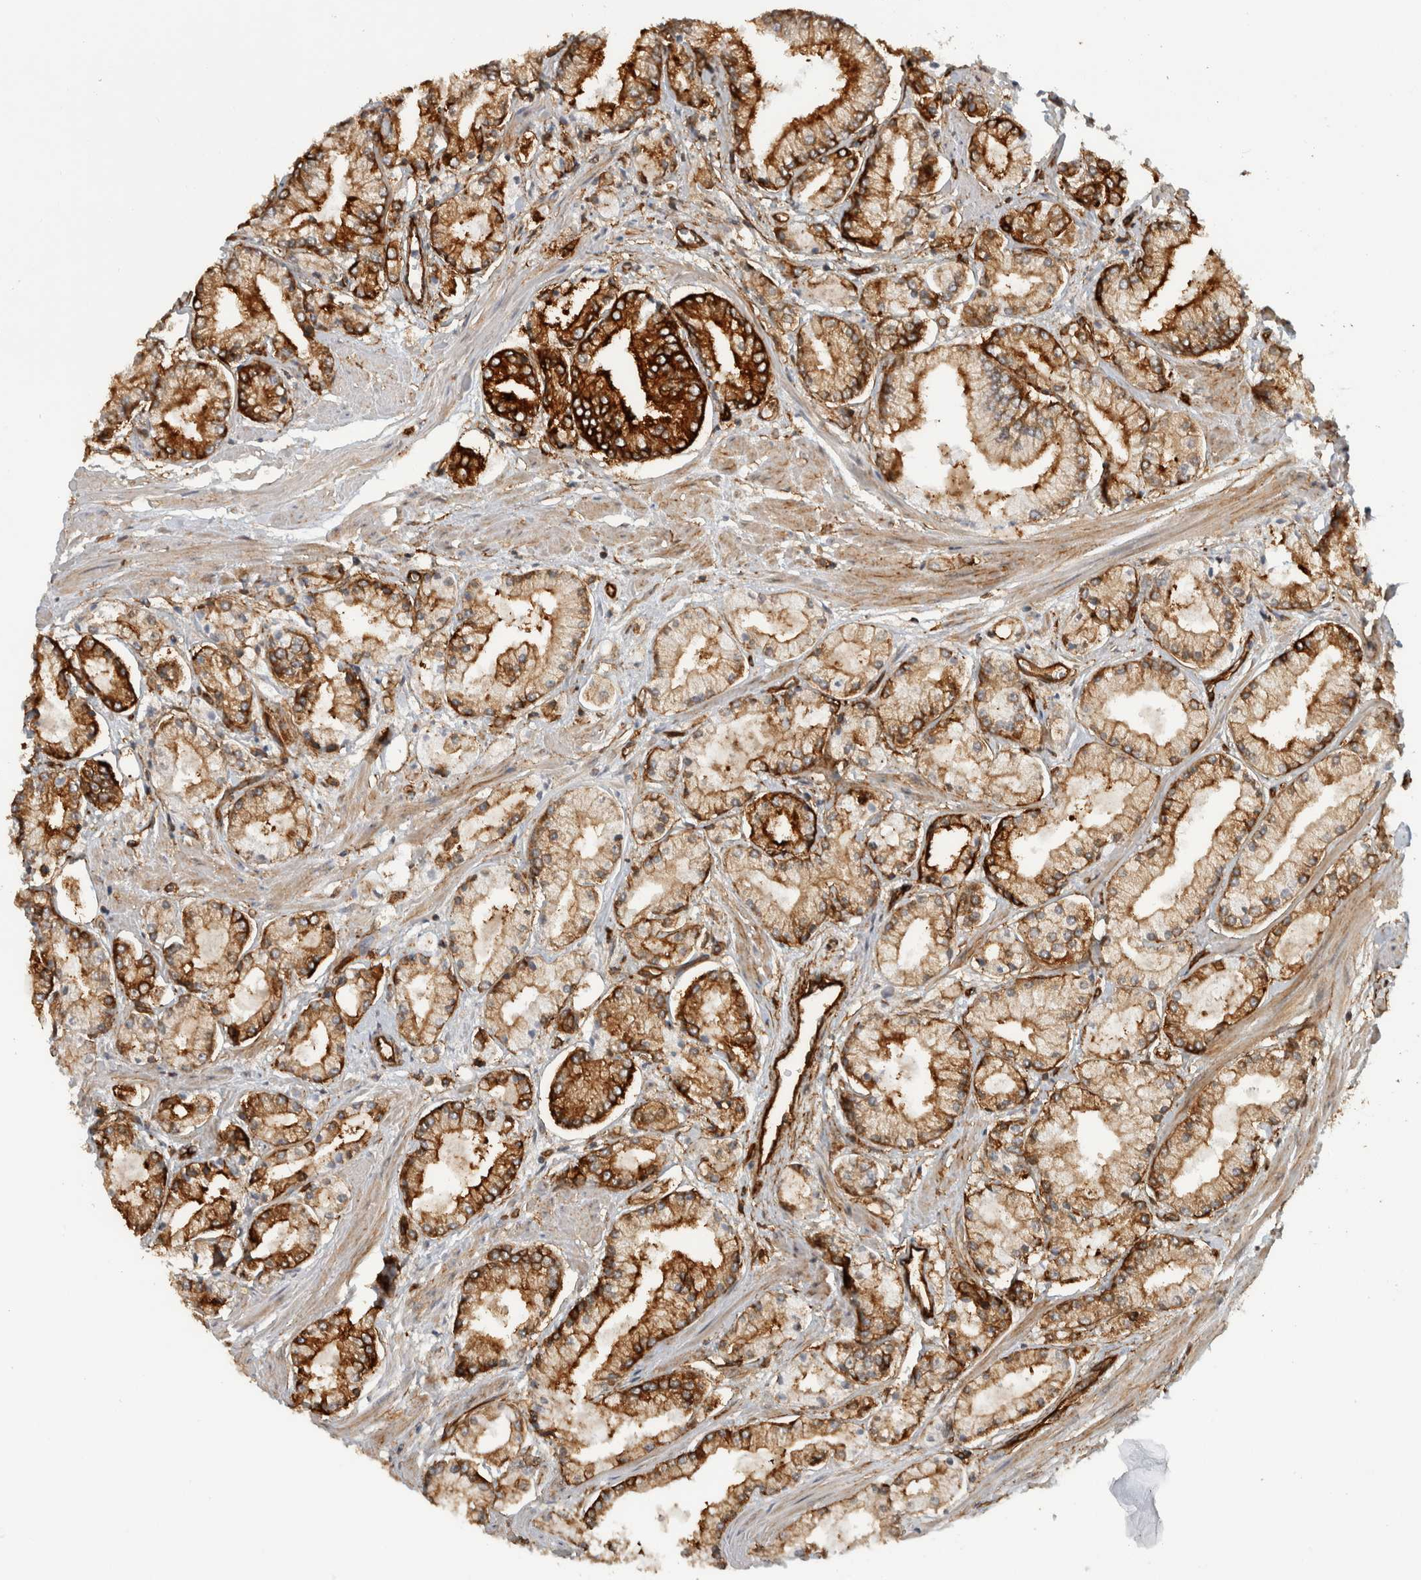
{"staining": {"intensity": "strong", "quantity": ">75%", "location": "cytoplasmic/membranous"}, "tissue": "prostate cancer", "cell_type": "Tumor cells", "image_type": "cancer", "snomed": [{"axis": "morphology", "description": "Adenocarcinoma, Low grade"}, {"axis": "topography", "description": "Prostate"}], "caption": "Prostate low-grade adenocarcinoma tissue exhibits strong cytoplasmic/membranous positivity in about >75% of tumor cells", "gene": "AHNAK", "patient": {"sex": "male", "age": 52}}